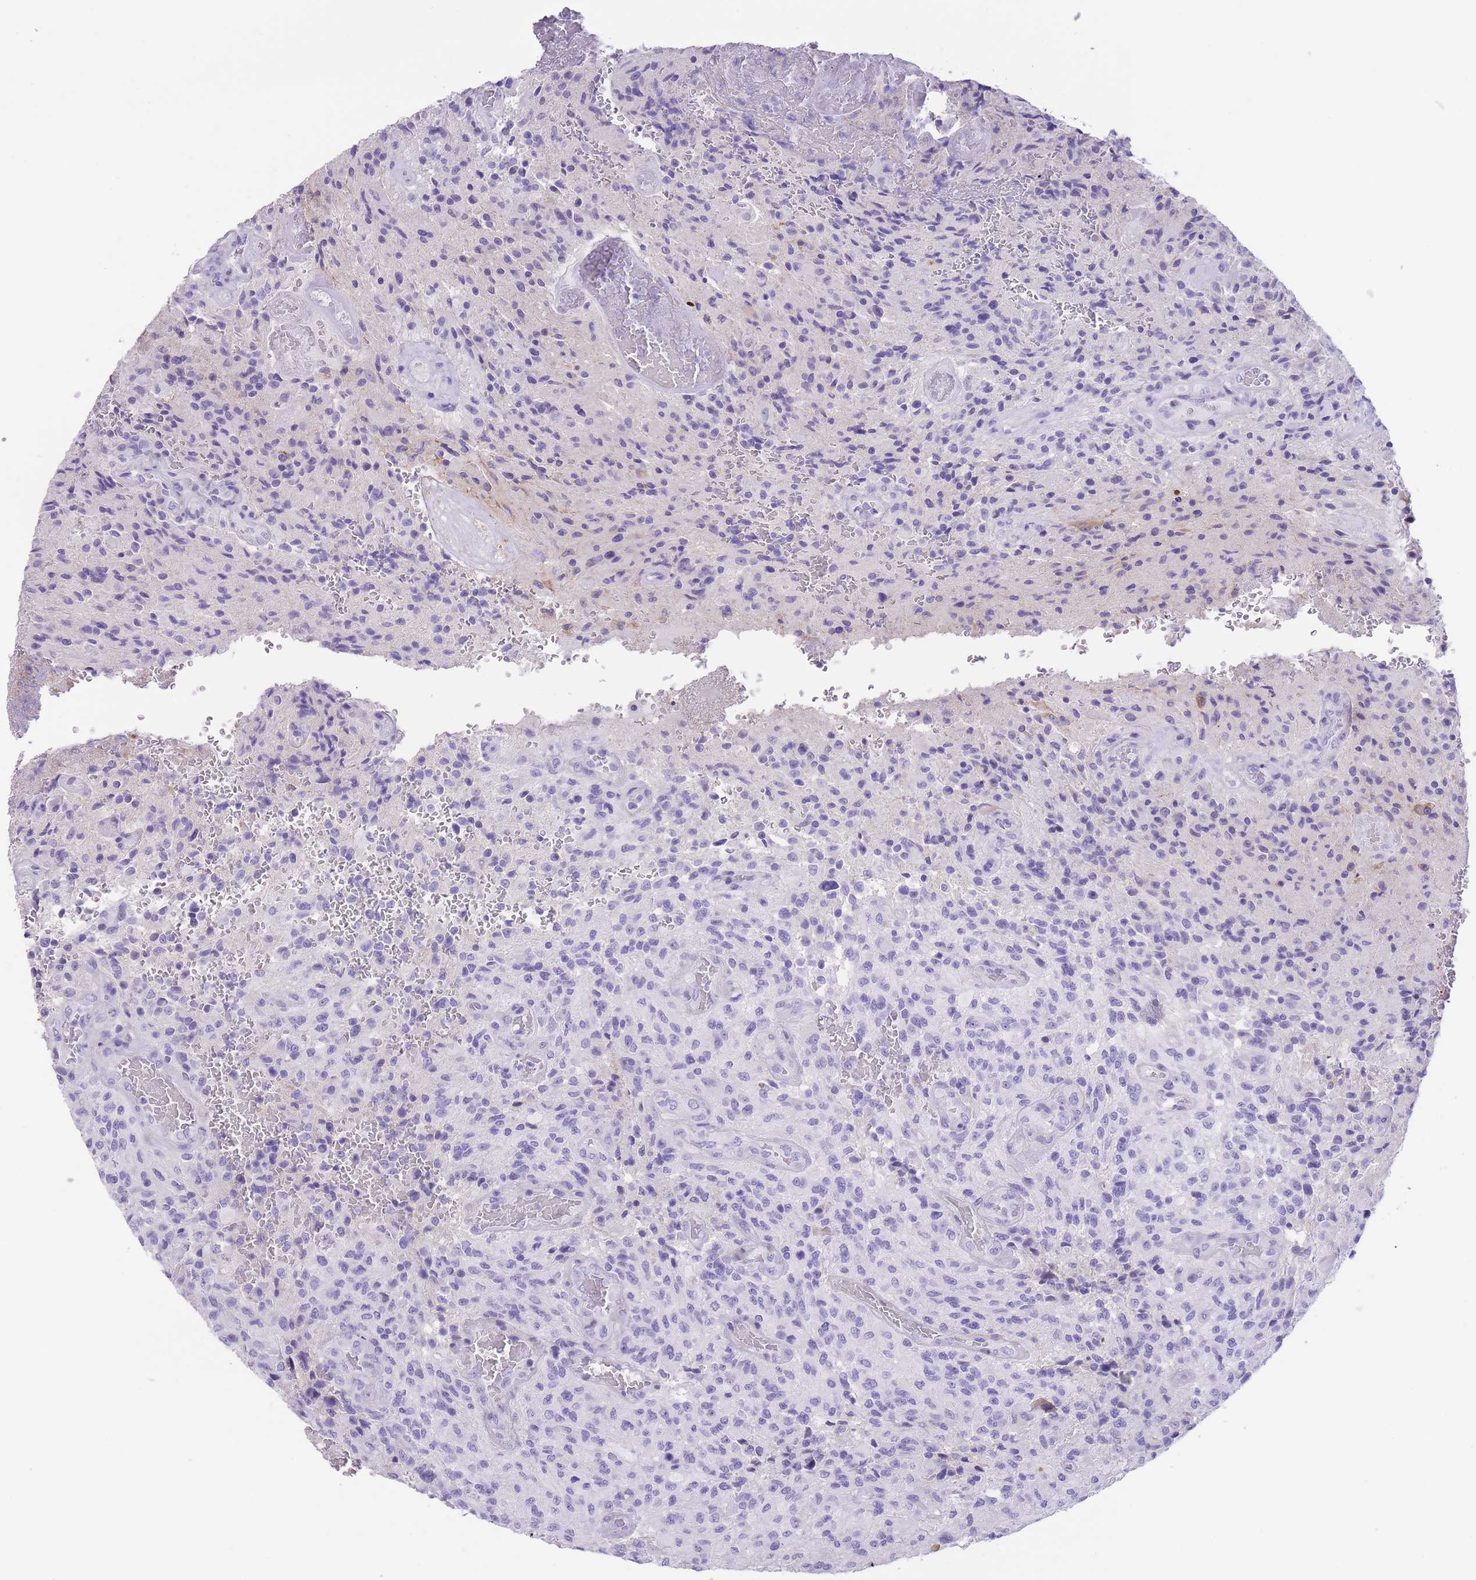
{"staining": {"intensity": "negative", "quantity": "none", "location": "none"}, "tissue": "glioma", "cell_type": "Tumor cells", "image_type": "cancer", "snomed": [{"axis": "morphology", "description": "Normal tissue, NOS"}, {"axis": "morphology", "description": "Glioma, malignant, High grade"}, {"axis": "topography", "description": "Cerebral cortex"}], "caption": "Malignant high-grade glioma was stained to show a protein in brown. There is no significant positivity in tumor cells.", "gene": "RAI2", "patient": {"sex": "male", "age": 56}}